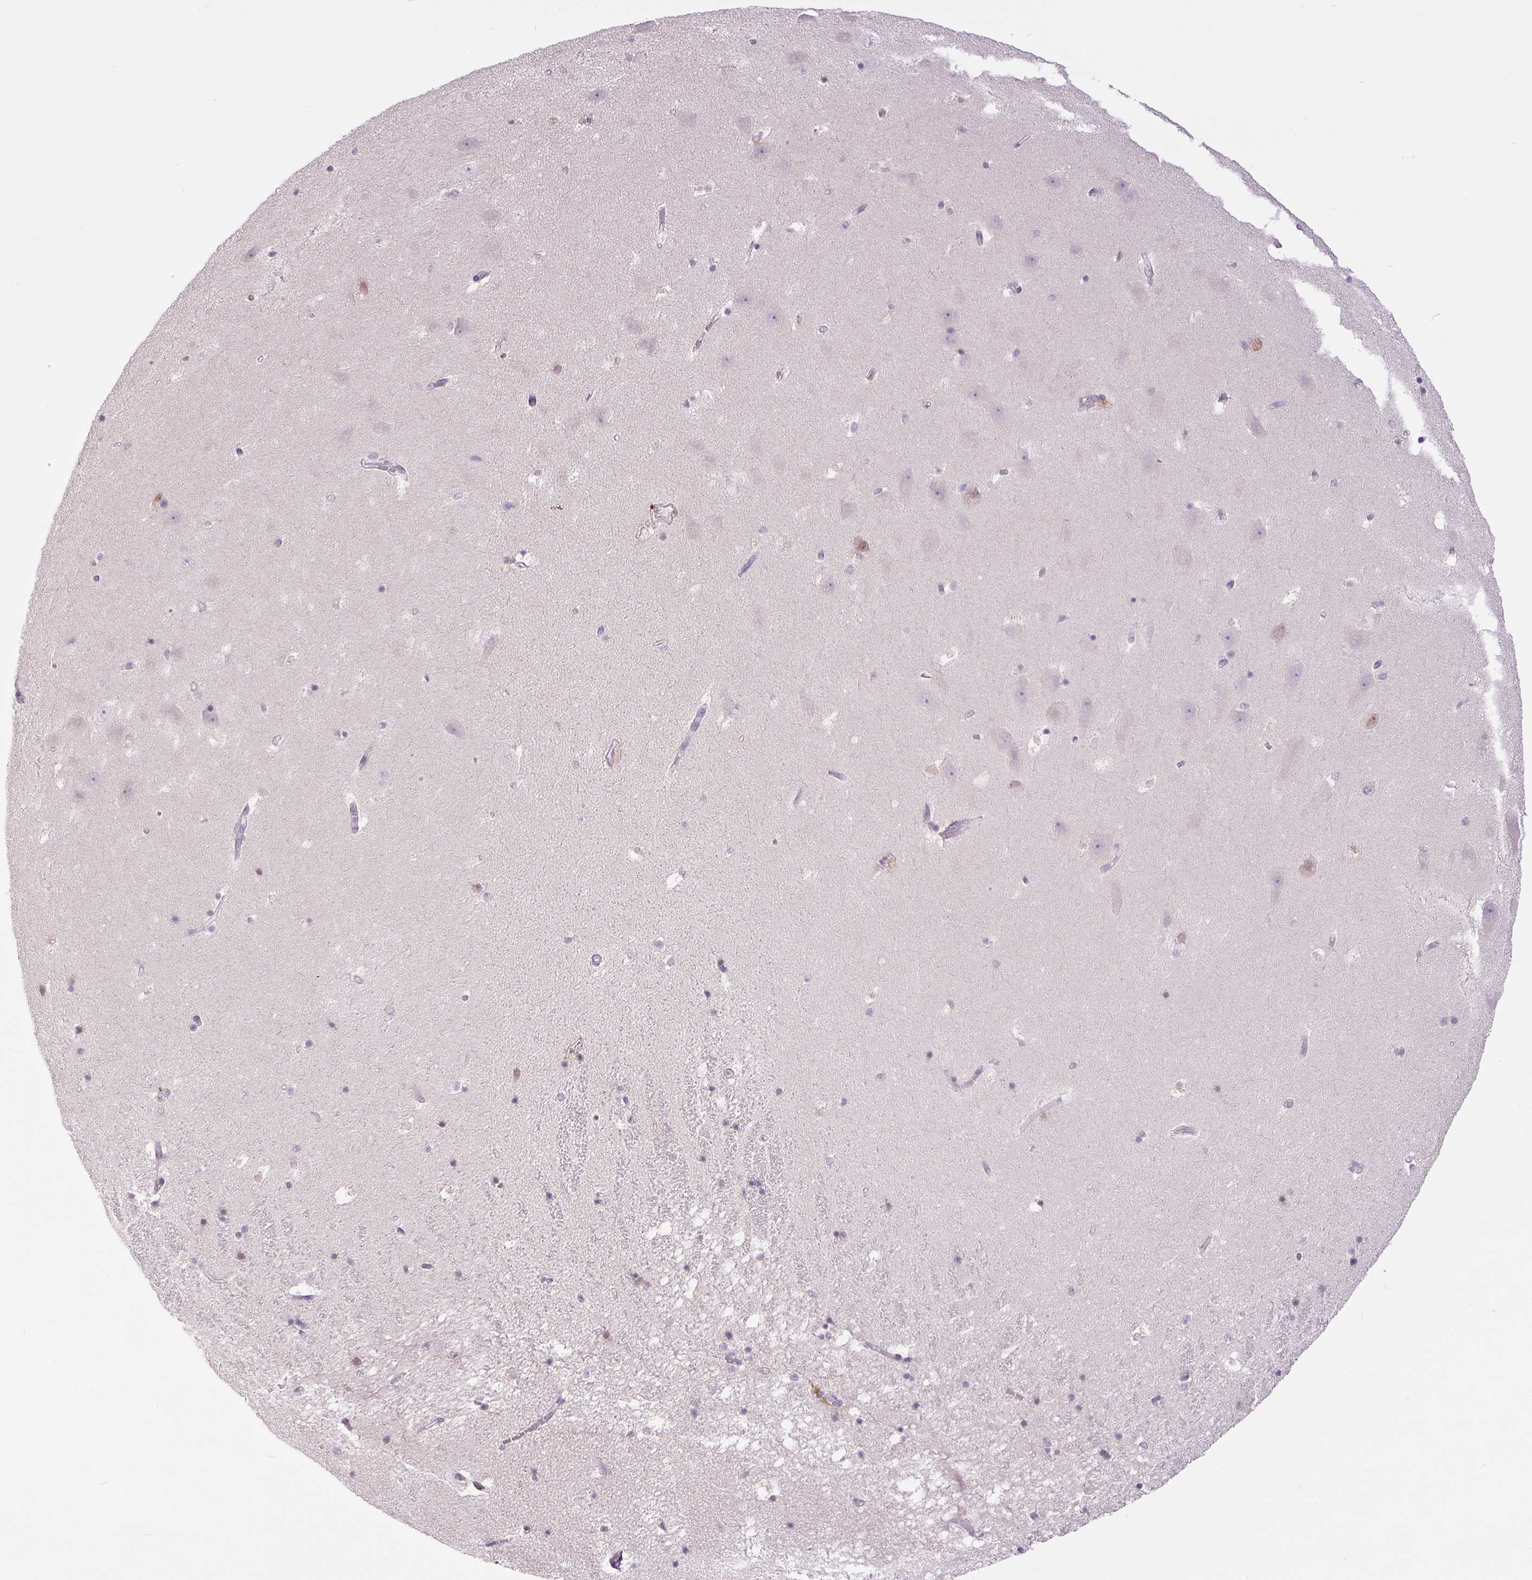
{"staining": {"intensity": "negative", "quantity": "none", "location": "none"}, "tissue": "hippocampus", "cell_type": "Glial cells", "image_type": "normal", "snomed": [{"axis": "morphology", "description": "Normal tissue, NOS"}, {"axis": "topography", "description": "Hippocampus"}], "caption": "Immunohistochemistry histopathology image of normal human hippocampus stained for a protein (brown), which exhibits no staining in glial cells. (DAB (3,3'-diaminobenzidine) IHC with hematoxylin counter stain).", "gene": "SMIM6", "patient": {"sex": "male", "age": 58}}